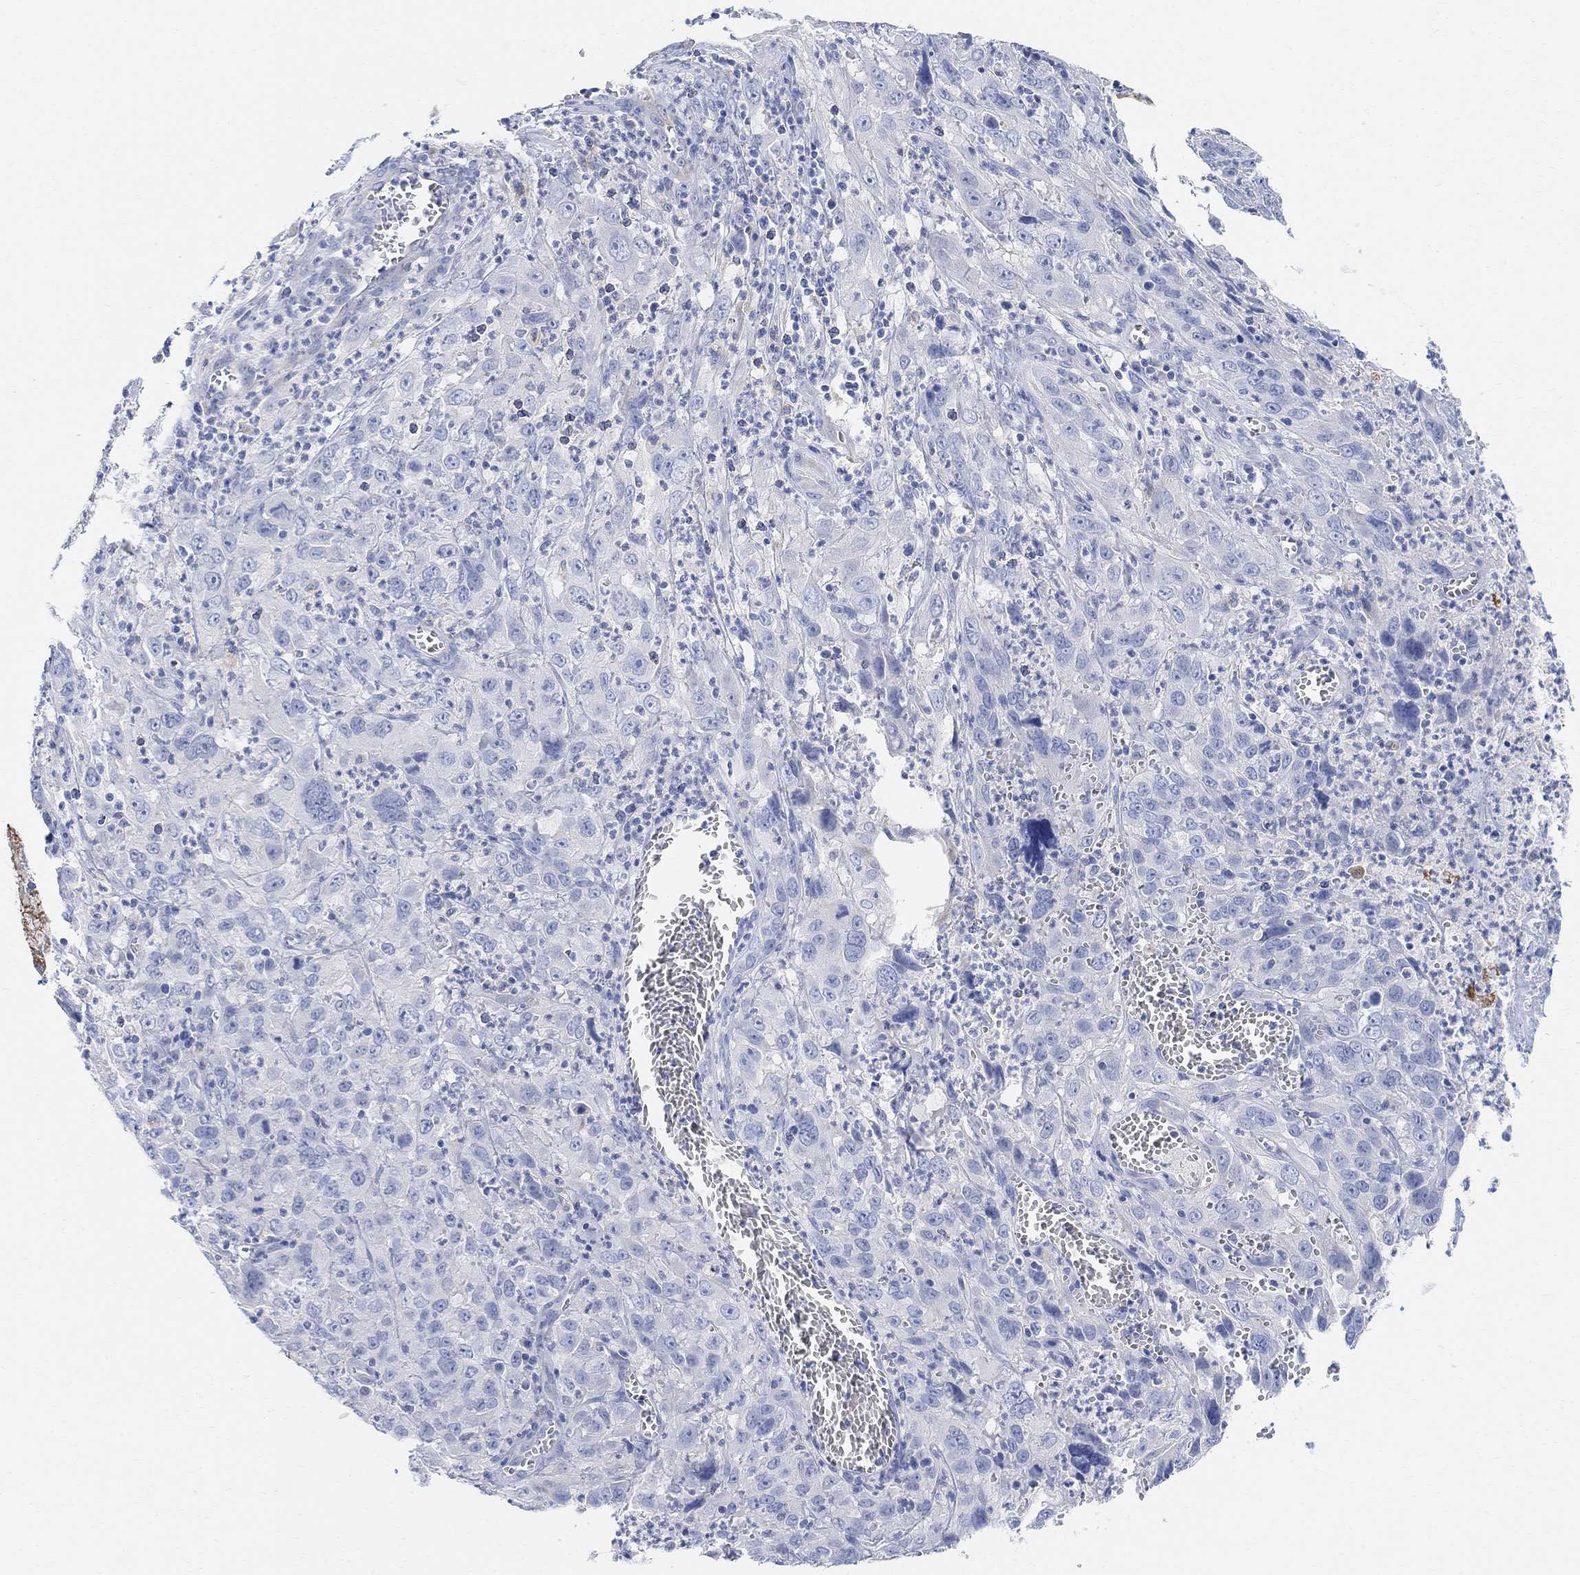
{"staining": {"intensity": "negative", "quantity": "none", "location": "none"}, "tissue": "cervical cancer", "cell_type": "Tumor cells", "image_type": "cancer", "snomed": [{"axis": "morphology", "description": "Squamous cell carcinoma, NOS"}, {"axis": "topography", "description": "Cervix"}], "caption": "Immunohistochemistry (IHC) micrograph of neoplastic tissue: human cervical cancer (squamous cell carcinoma) stained with DAB (3,3'-diaminobenzidine) shows no significant protein positivity in tumor cells.", "gene": "RETNLB", "patient": {"sex": "female", "age": 32}}